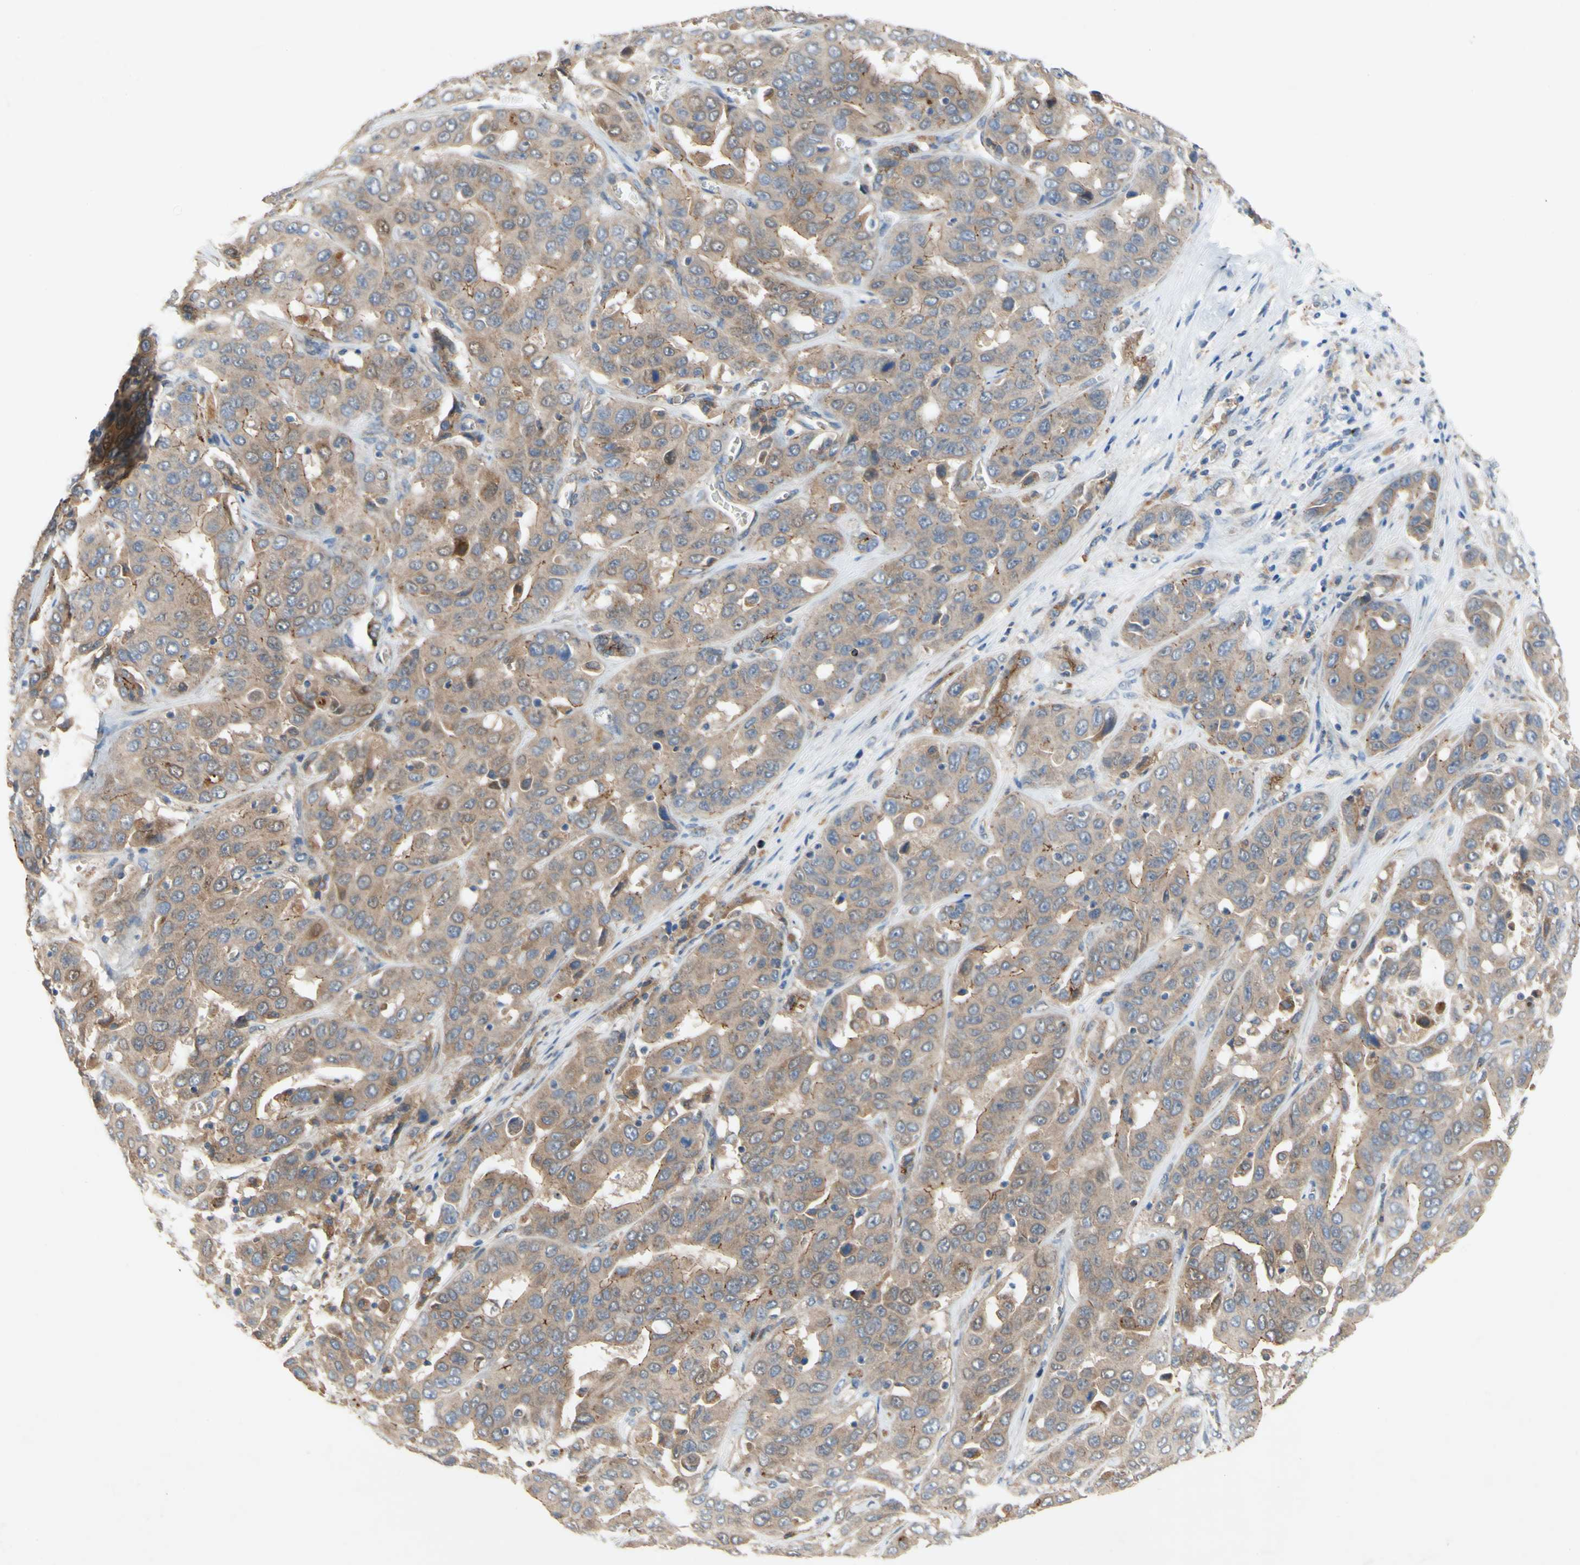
{"staining": {"intensity": "moderate", "quantity": ">75%", "location": "cytoplasmic/membranous"}, "tissue": "liver cancer", "cell_type": "Tumor cells", "image_type": "cancer", "snomed": [{"axis": "morphology", "description": "Cholangiocarcinoma"}, {"axis": "topography", "description": "Liver"}], "caption": "High-power microscopy captured an immunohistochemistry image of cholangiocarcinoma (liver), revealing moderate cytoplasmic/membranous positivity in about >75% of tumor cells.", "gene": "PDGFB", "patient": {"sex": "female", "age": 52}}